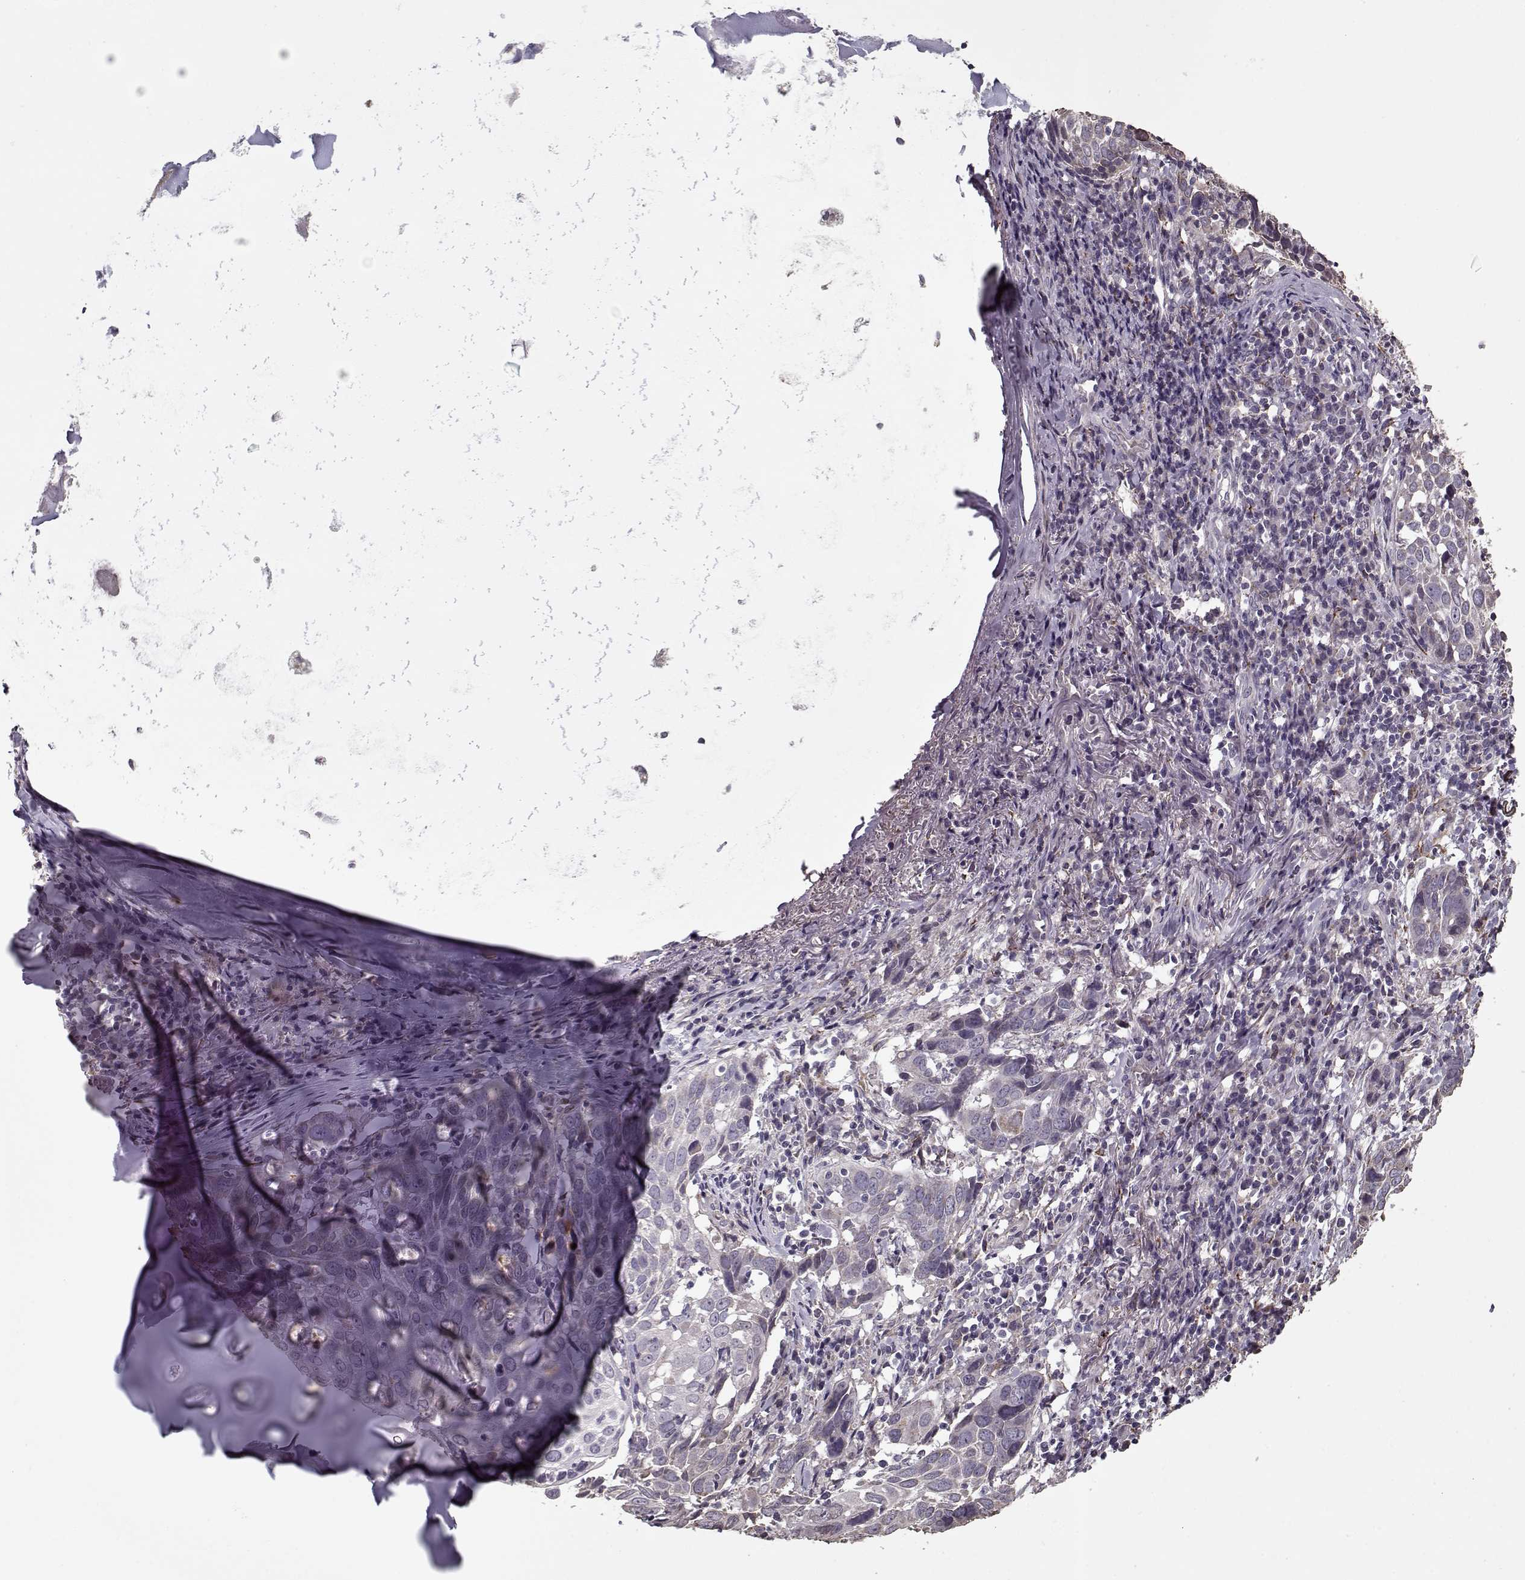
{"staining": {"intensity": "negative", "quantity": "none", "location": "none"}, "tissue": "lung cancer", "cell_type": "Tumor cells", "image_type": "cancer", "snomed": [{"axis": "morphology", "description": "Squamous cell carcinoma, NOS"}, {"axis": "topography", "description": "Lung"}], "caption": "Lung cancer (squamous cell carcinoma) stained for a protein using immunohistochemistry shows no positivity tumor cells.", "gene": "LAMA2", "patient": {"sex": "male", "age": 57}}